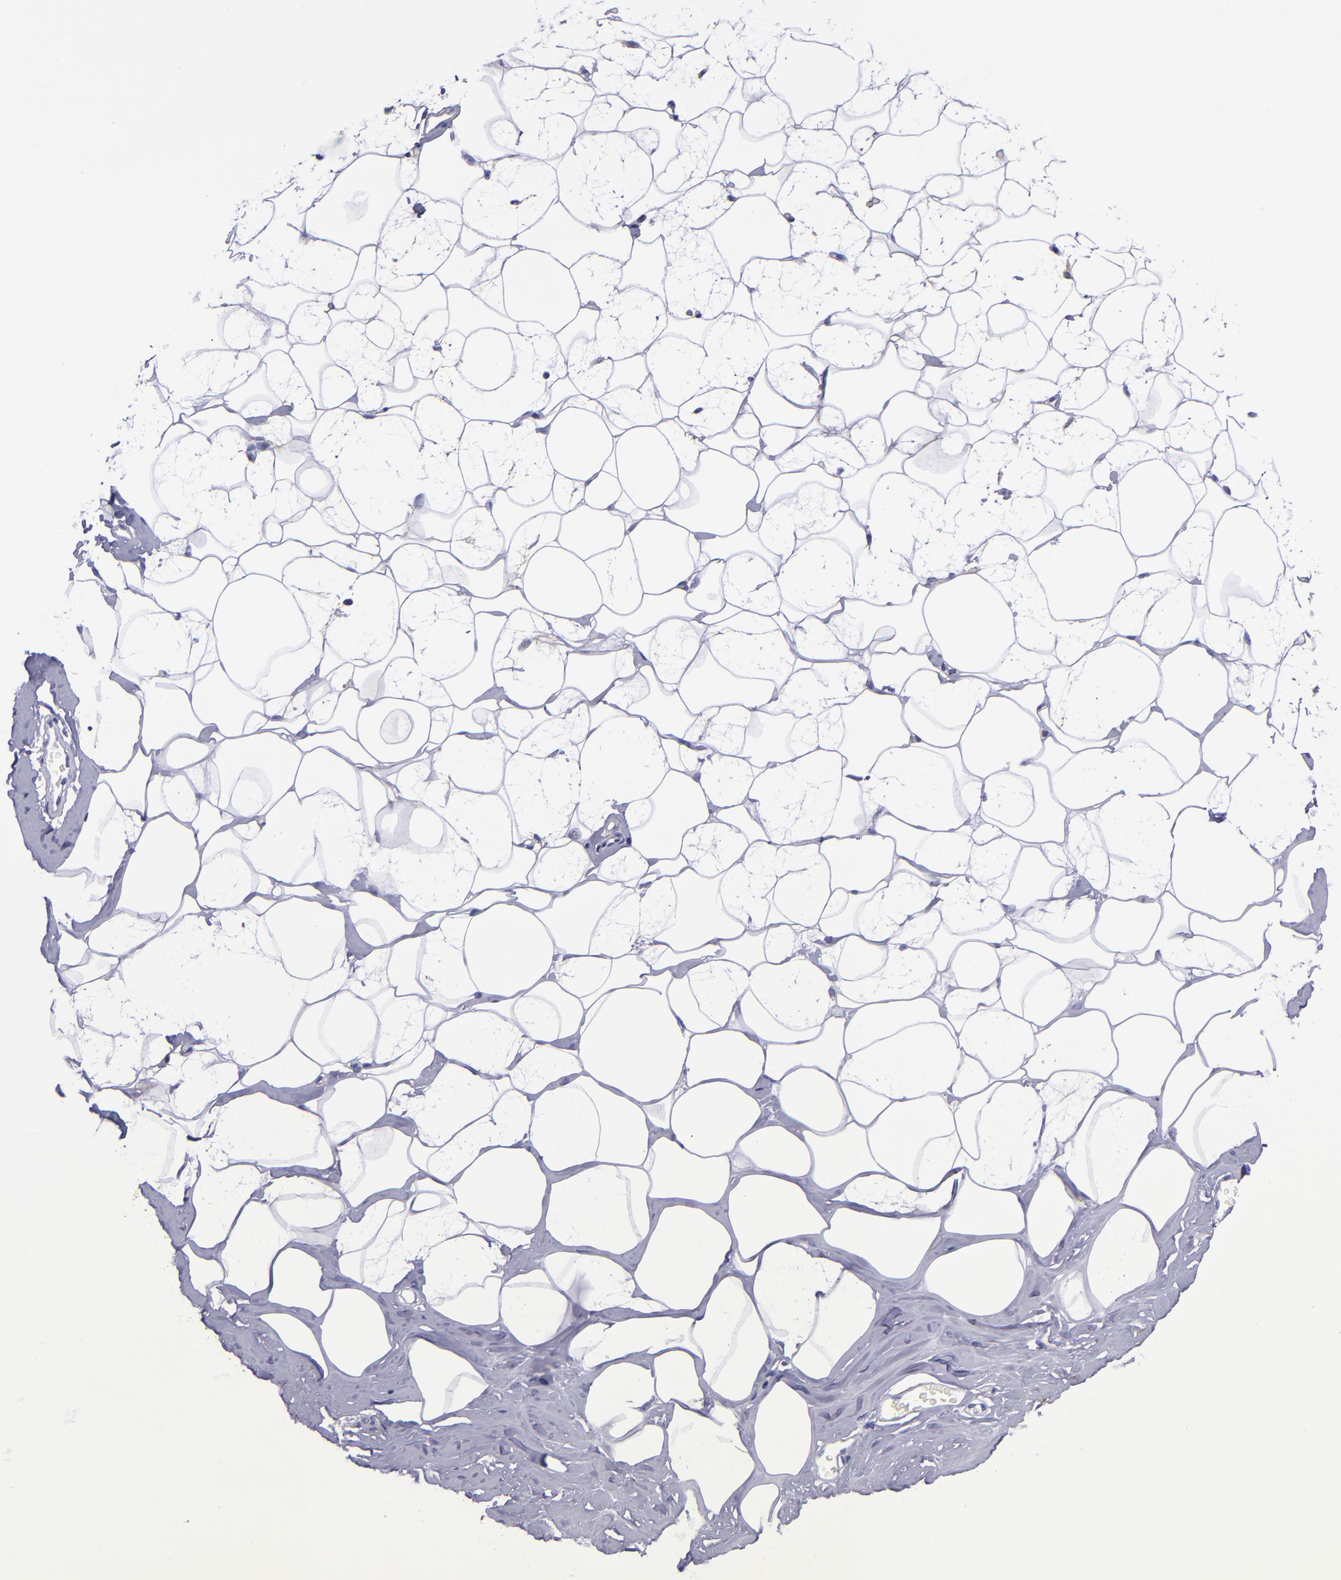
{"staining": {"intensity": "negative", "quantity": "none", "location": "none"}, "tissue": "breast", "cell_type": "Adipocytes", "image_type": "normal", "snomed": [{"axis": "morphology", "description": "Normal tissue, NOS"}, {"axis": "morphology", "description": "Fibrosis, NOS"}, {"axis": "topography", "description": "Breast"}], "caption": "A micrograph of breast stained for a protein exhibits no brown staining in adipocytes. (Immunohistochemistry (ihc), brightfield microscopy, high magnification).", "gene": "IVL", "patient": {"sex": "female", "age": 39}}